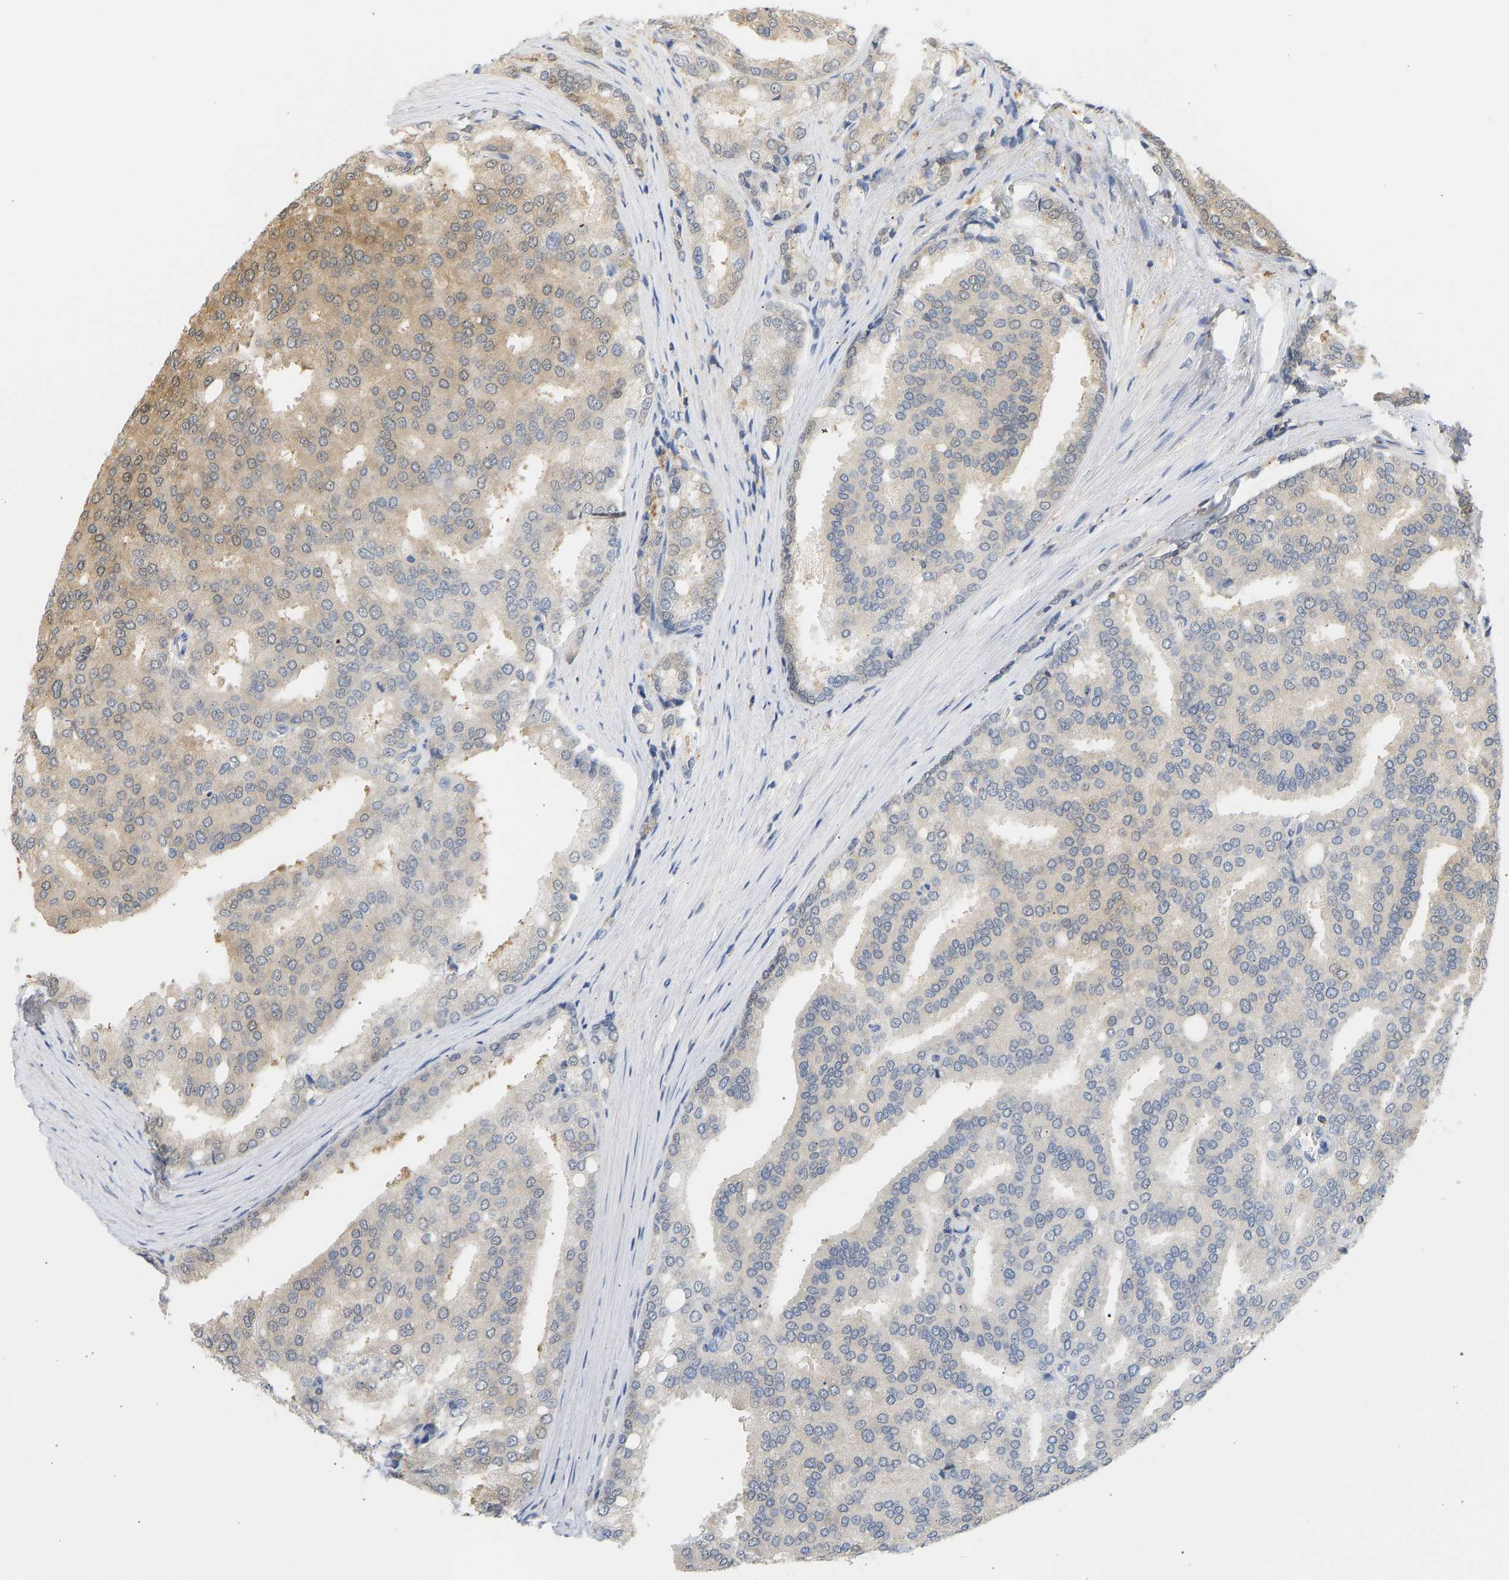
{"staining": {"intensity": "weak", "quantity": "25%-75%", "location": "cytoplasmic/membranous"}, "tissue": "prostate cancer", "cell_type": "Tumor cells", "image_type": "cancer", "snomed": [{"axis": "morphology", "description": "Adenocarcinoma, High grade"}, {"axis": "topography", "description": "Prostate"}], "caption": "This photomicrograph reveals prostate adenocarcinoma (high-grade) stained with immunohistochemistry to label a protein in brown. The cytoplasmic/membranous of tumor cells show weak positivity for the protein. Nuclei are counter-stained blue.", "gene": "ENO1", "patient": {"sex": "male", "age": 50}}